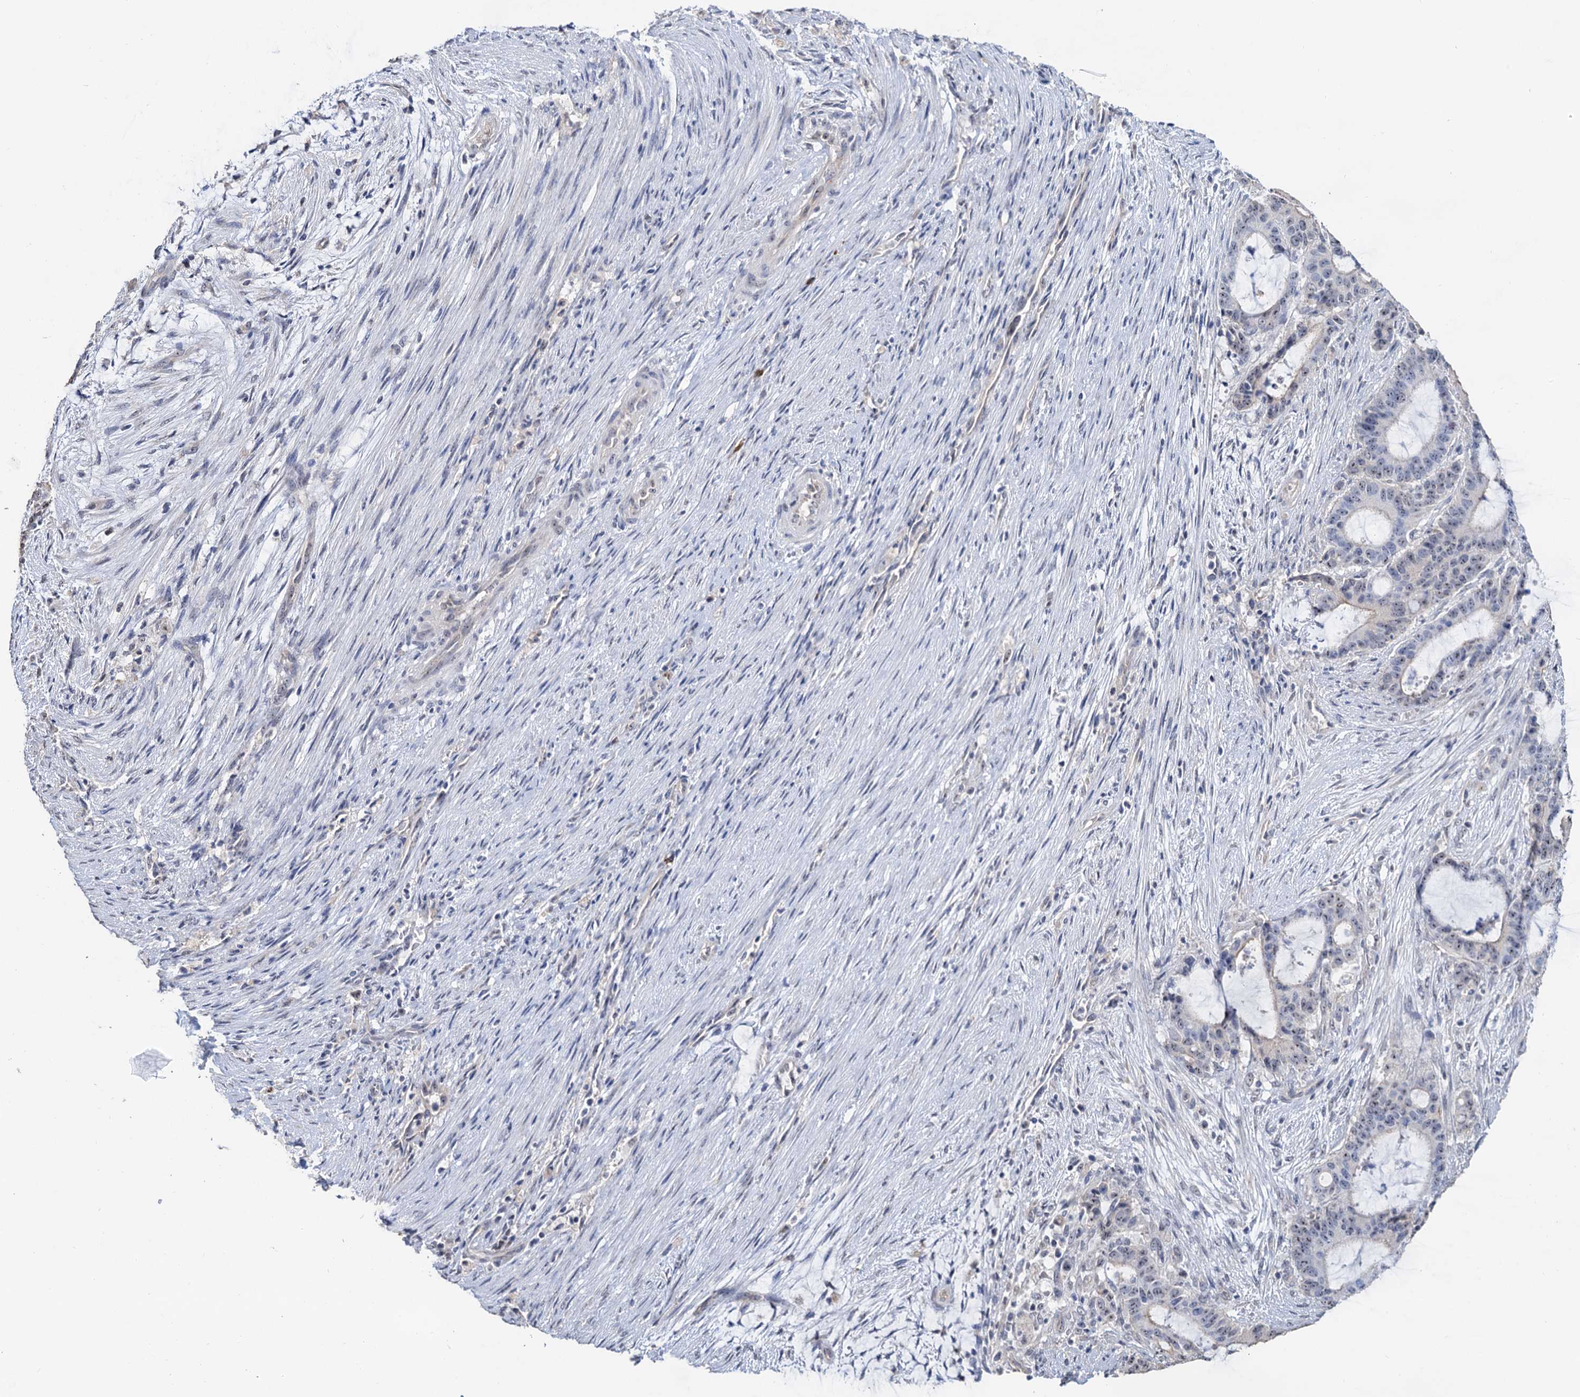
{"staining": {"intensity": "weak", "quantity": "25%-75%", "location": "nuclear"}, "tissue": "liver cancer", "cell_type": "Tumor cells", "image_type": "cancer", "snomed": [{"axis": "morphology", "description": "Normal tissue, NOS"}, {"axis": "morphology", "description": "Cholangiocarcinoma"}, {"axis": "topography", "description": "Liver"}, {"axis": "topography", "description": "Peripheral nerve tissue"}], "caption": "Tumor cells demonstrate low levels of weak nuclear expression in about 25%-75% of cells in liver cancer.", "gene": "C2CD3", "patient": {"sex": "female", "age": 73}}